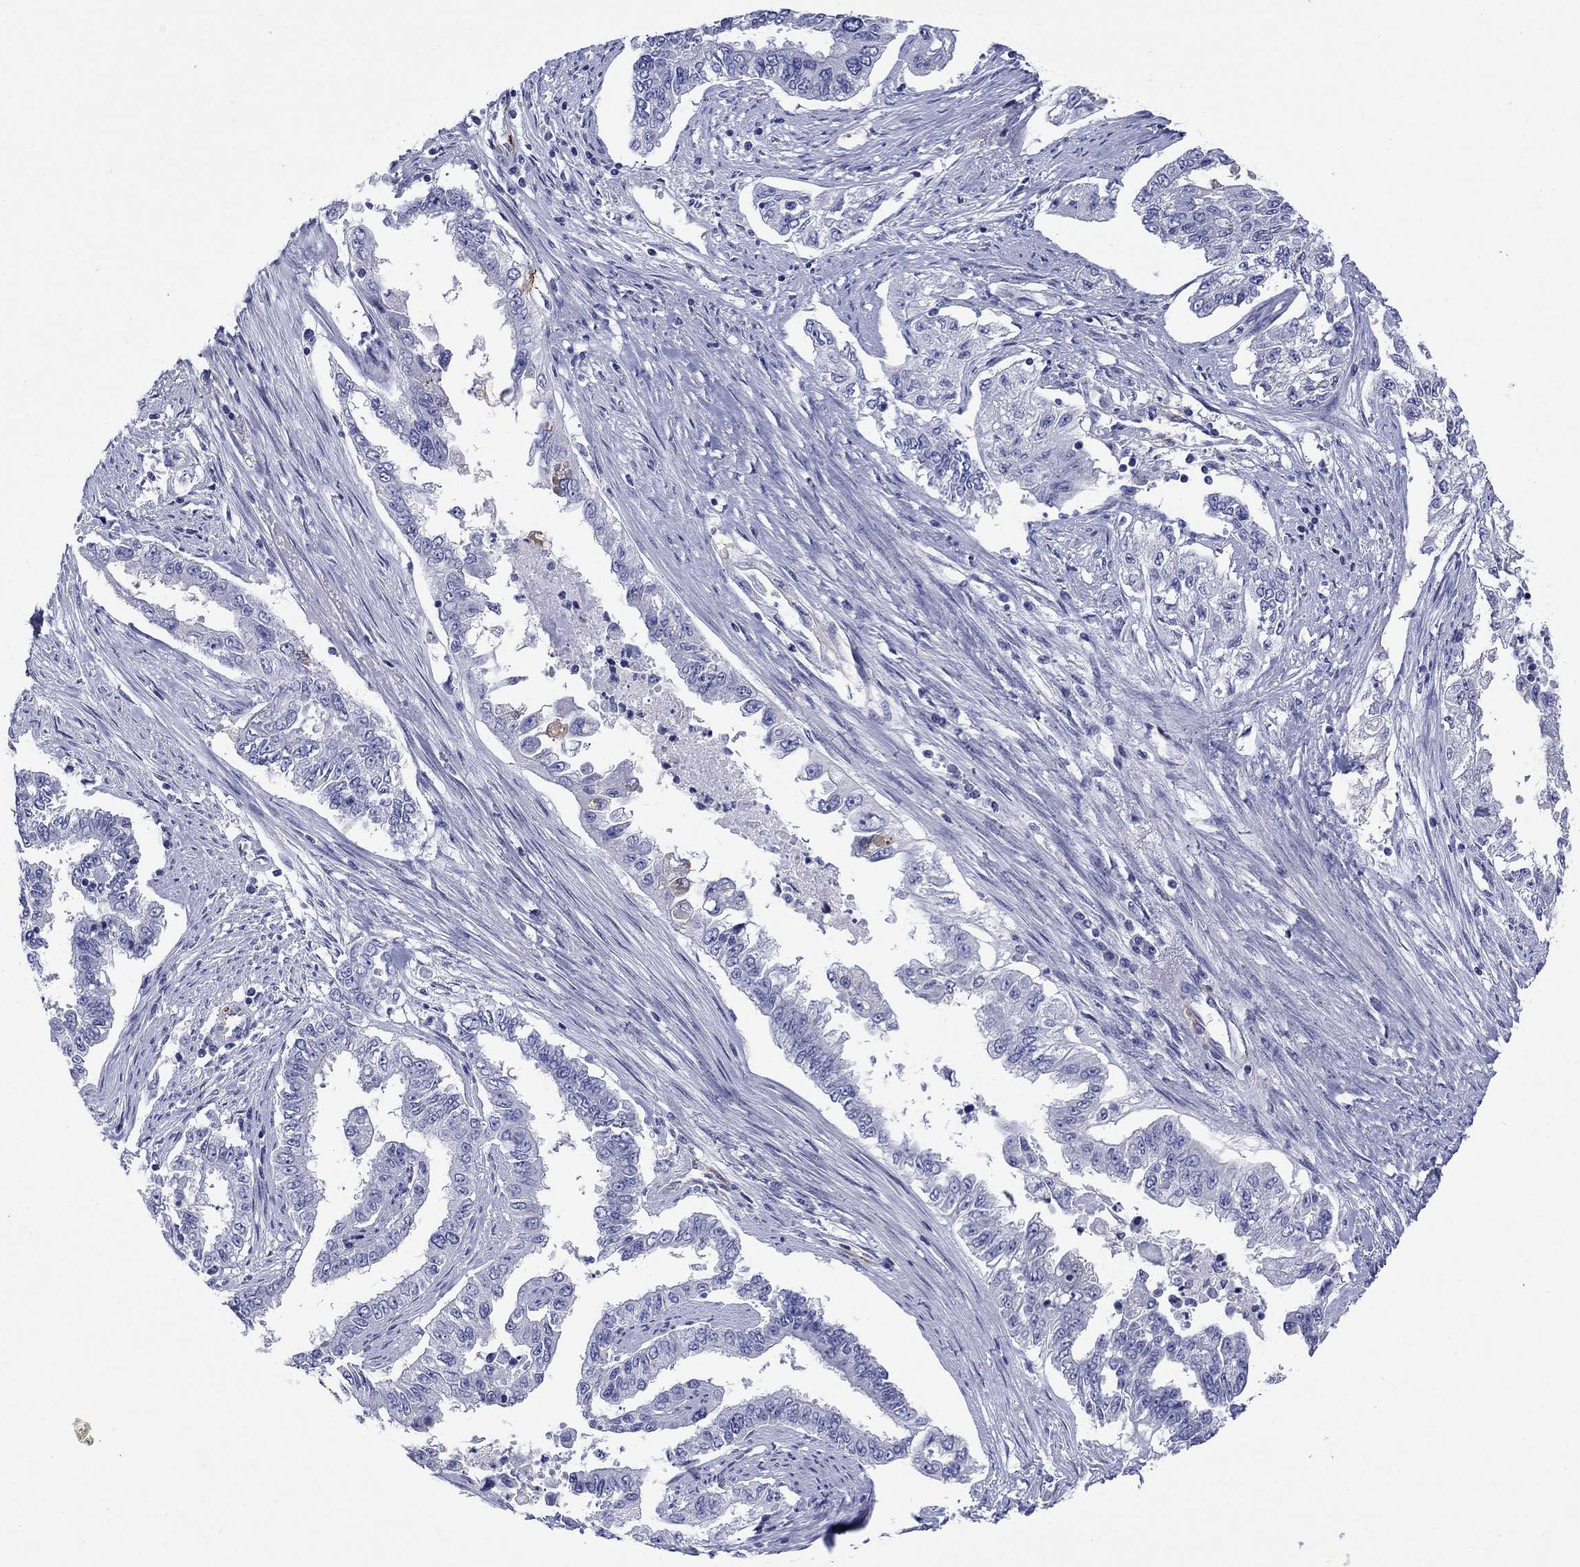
{"staining": {"intensity": "negative", "quantity": "none", "location": "none"}, "tissue": "endometrial cancer", "cell_type": "Tumor cells", "image_type": "cancer", "snomed": [{"axis": "morphology", "description": "Adenocarcinoma, NOS"}, {"axis": "topography", "description": "Uterus"}], "caption": "Immunohistochemical staining of endometrial cancer (adenocarcinoma) displays no significant positivity in tumor cells. Brightfield microscopy of immunohistochemistry stained with DAB (3,3'-diaminobenzidine) (brown) and hematoxylin (blue), captured at high magnification.", "gene": "PTPRZ1", "patient": {"sex": "female", "age": 59}}